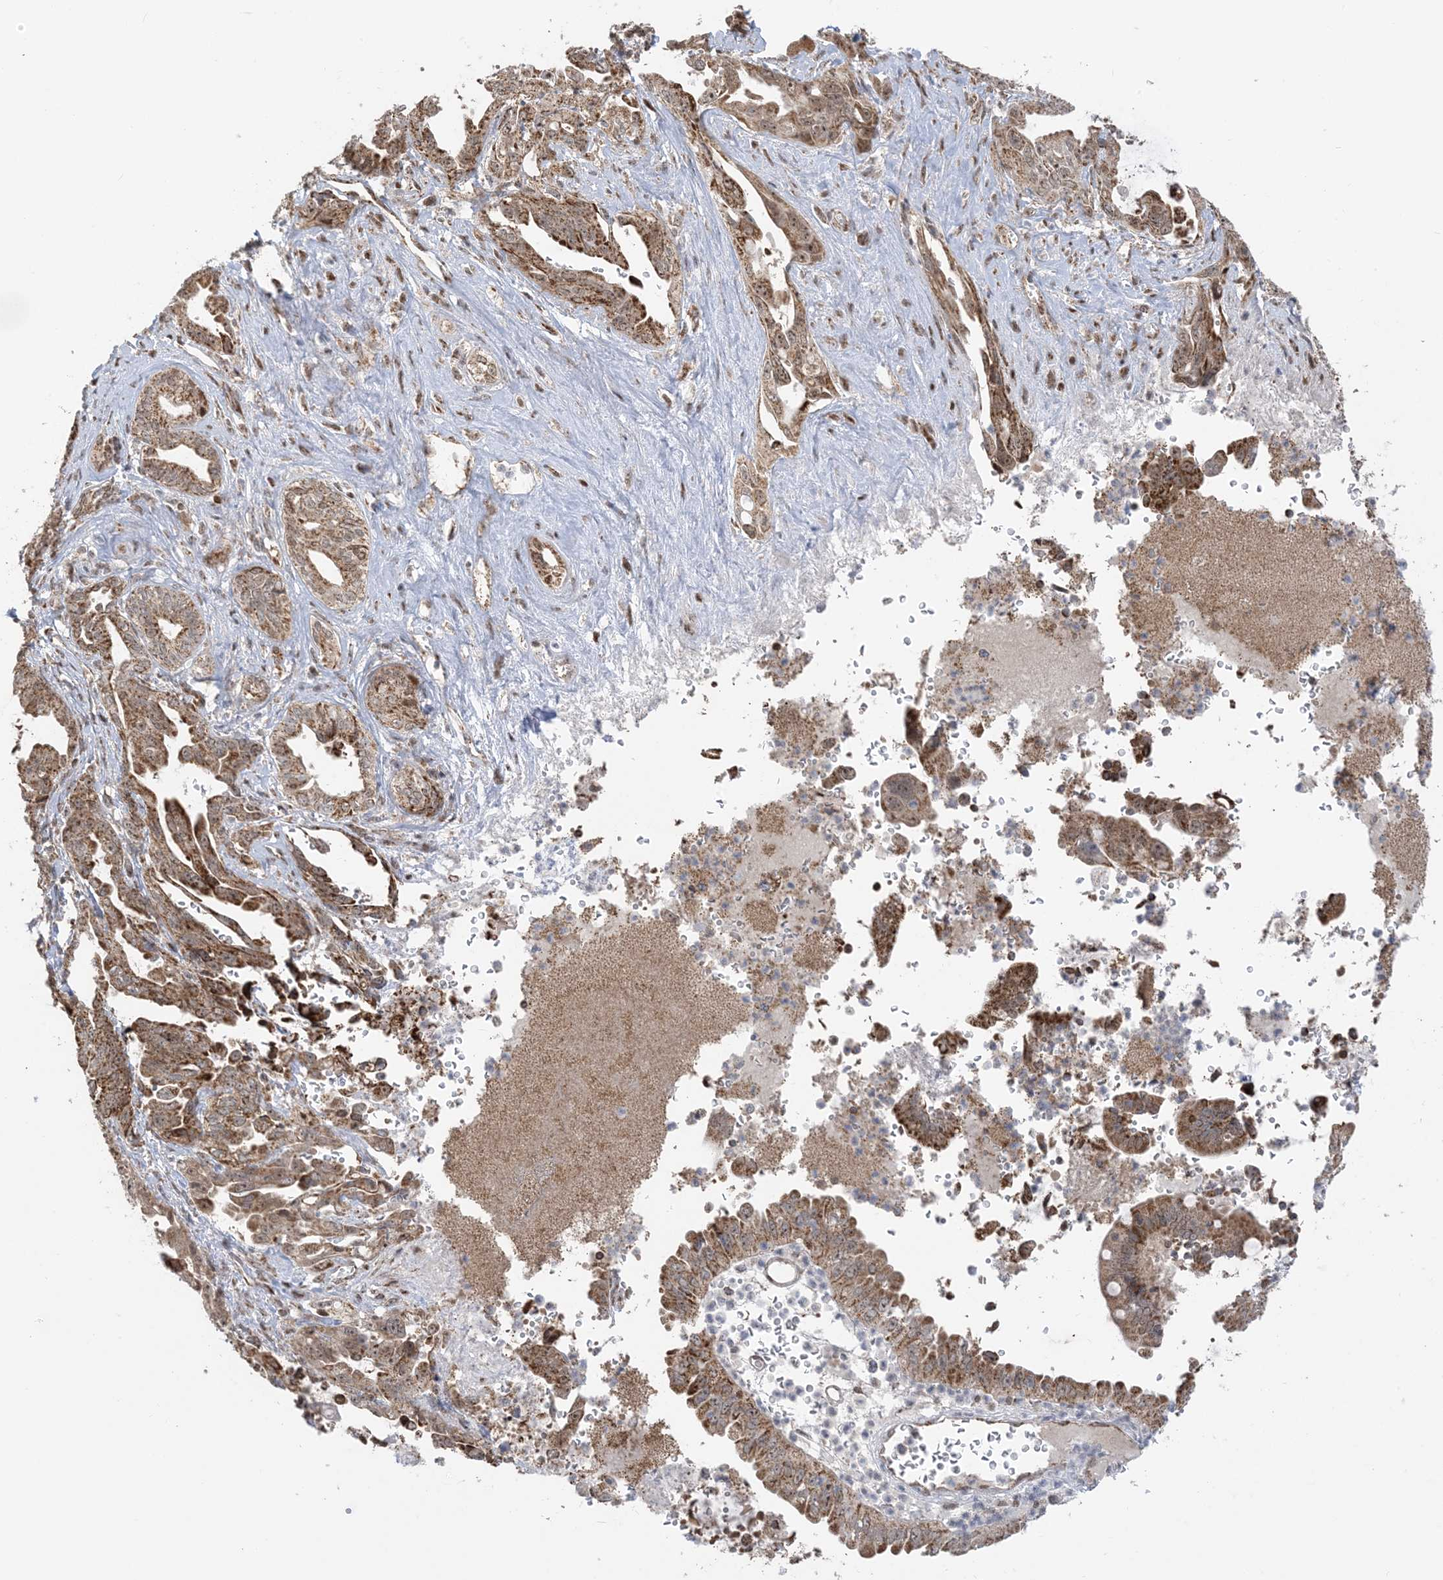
{"staining": {"intensity": "moderate", "quantity": ">75%", "location": "cytoplasmic/membranous,nuclear"}, "tissue": "pancreatic cancer", "cell_type": "Tumor cells", "image_type": "cancer", "snomed": [{"axis": "morphology", "description": "Adenocarcinoma, NOS"}, {"axis": "topography", "description": "Pancreas"}], "caption": "DAB immunohistochemical staining of pancreatic adenocarcinoma displays moderate cytoplasmic/membranous and nuclear protein expression in approximately >75% of tumor cells.", "gene": "MAPKBP1", "patient": {"sex": "male", "age": 70}}